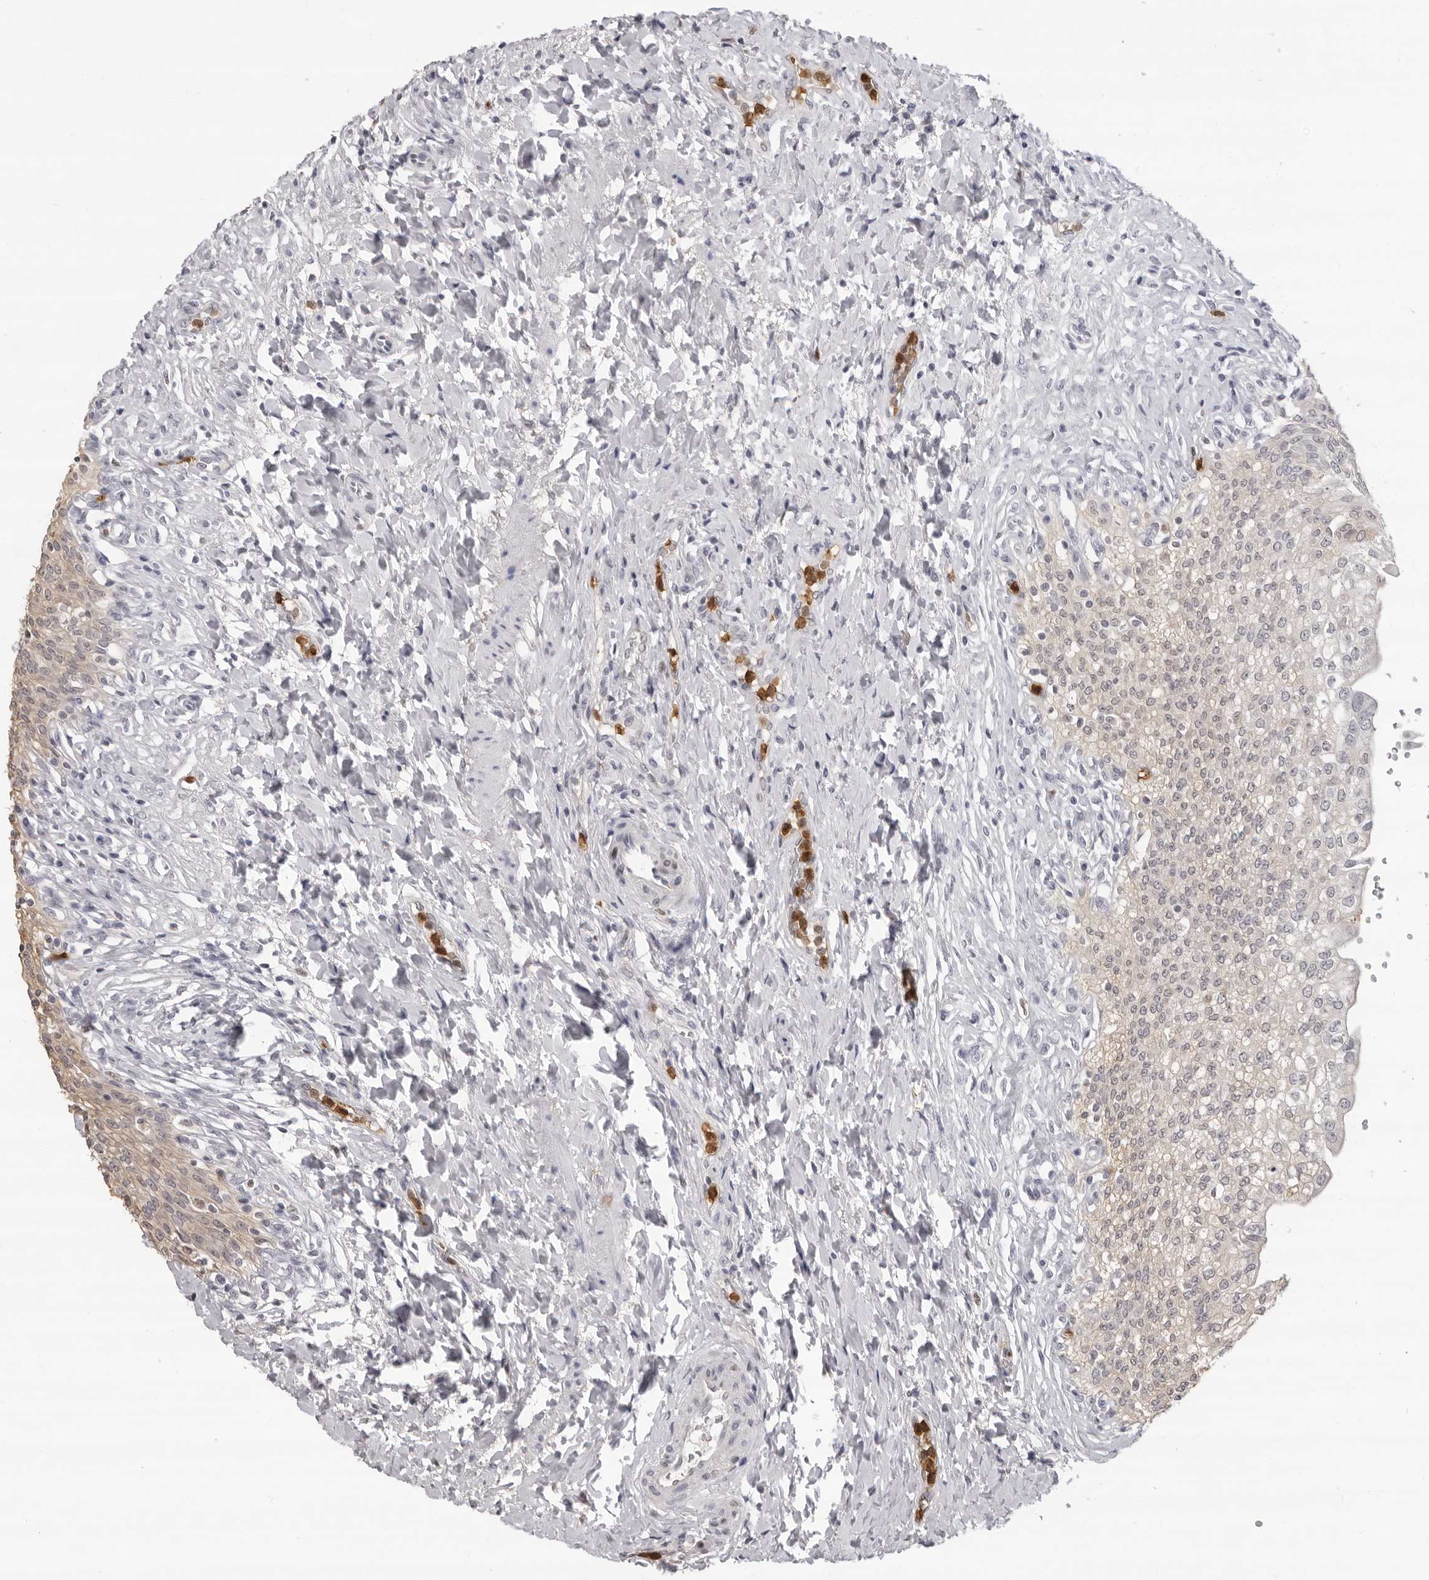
{"staining": {"intensity": "moderate", "quantity": "25%-75%", "location": "cytoplasmic/membranous"}, "tissue": "urinary bladder", "cell_type": "Urothelial cells", "image_type": "normal", "snomed": [{"axis": "morphology", "description": "Urothelial carcinoma, High grade"}, {"axis": "topography", "description": "Urinary bladder"}], "caption": "Immunohistochemistry micrograph of unremarkable urinary bladder: urinary bladder stained using IHC displays medium levels of moderate protein expression localized specifically in the cytoplasmic/membranous of urothelial cells, appearing as a cytoplasmic/membranous brown color.", "gene": "IL31", "patient": {"sex": "male", "age": 46}}